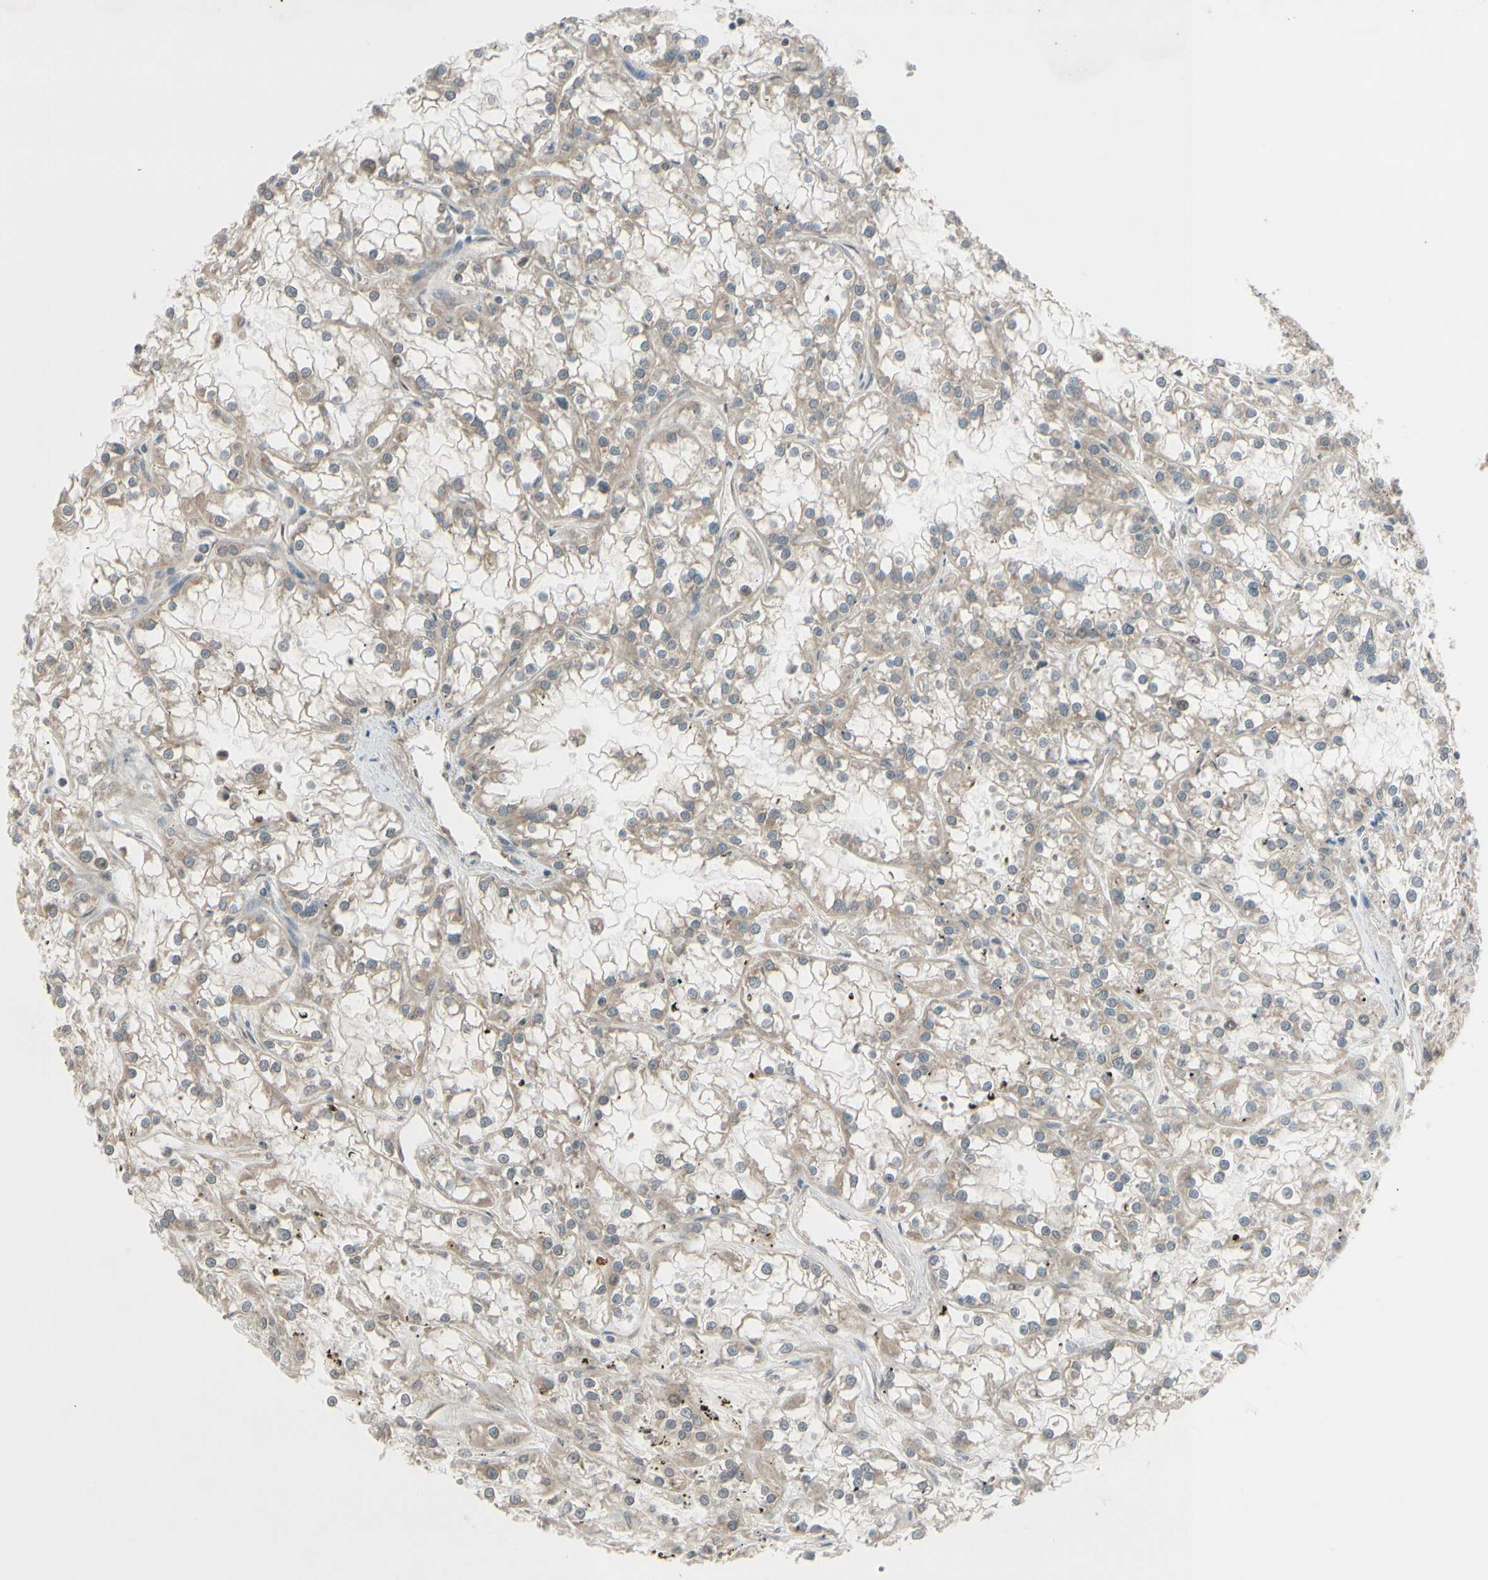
{"staining": {"intensity": "weak", "quantity": ">75%", "location": "cytoplasmic/membranous"}, "tissue": "renal cancer", "cell_type": "Tumor cells", "image_type": "cancer", "snomed": [{"axis": "morphology", "description": "Adenocarcinoma, NOS"}, {"axis": "topography", "description": "Kidney"}], "caption": "The immunohistochemical stain highlights weak cytoplasmic/membranous staining in tumor cells of renal cancer (adenocarcinoma) tissue.", "gene": "FGF10", "patient": {"sex": "female", "age": 52}}